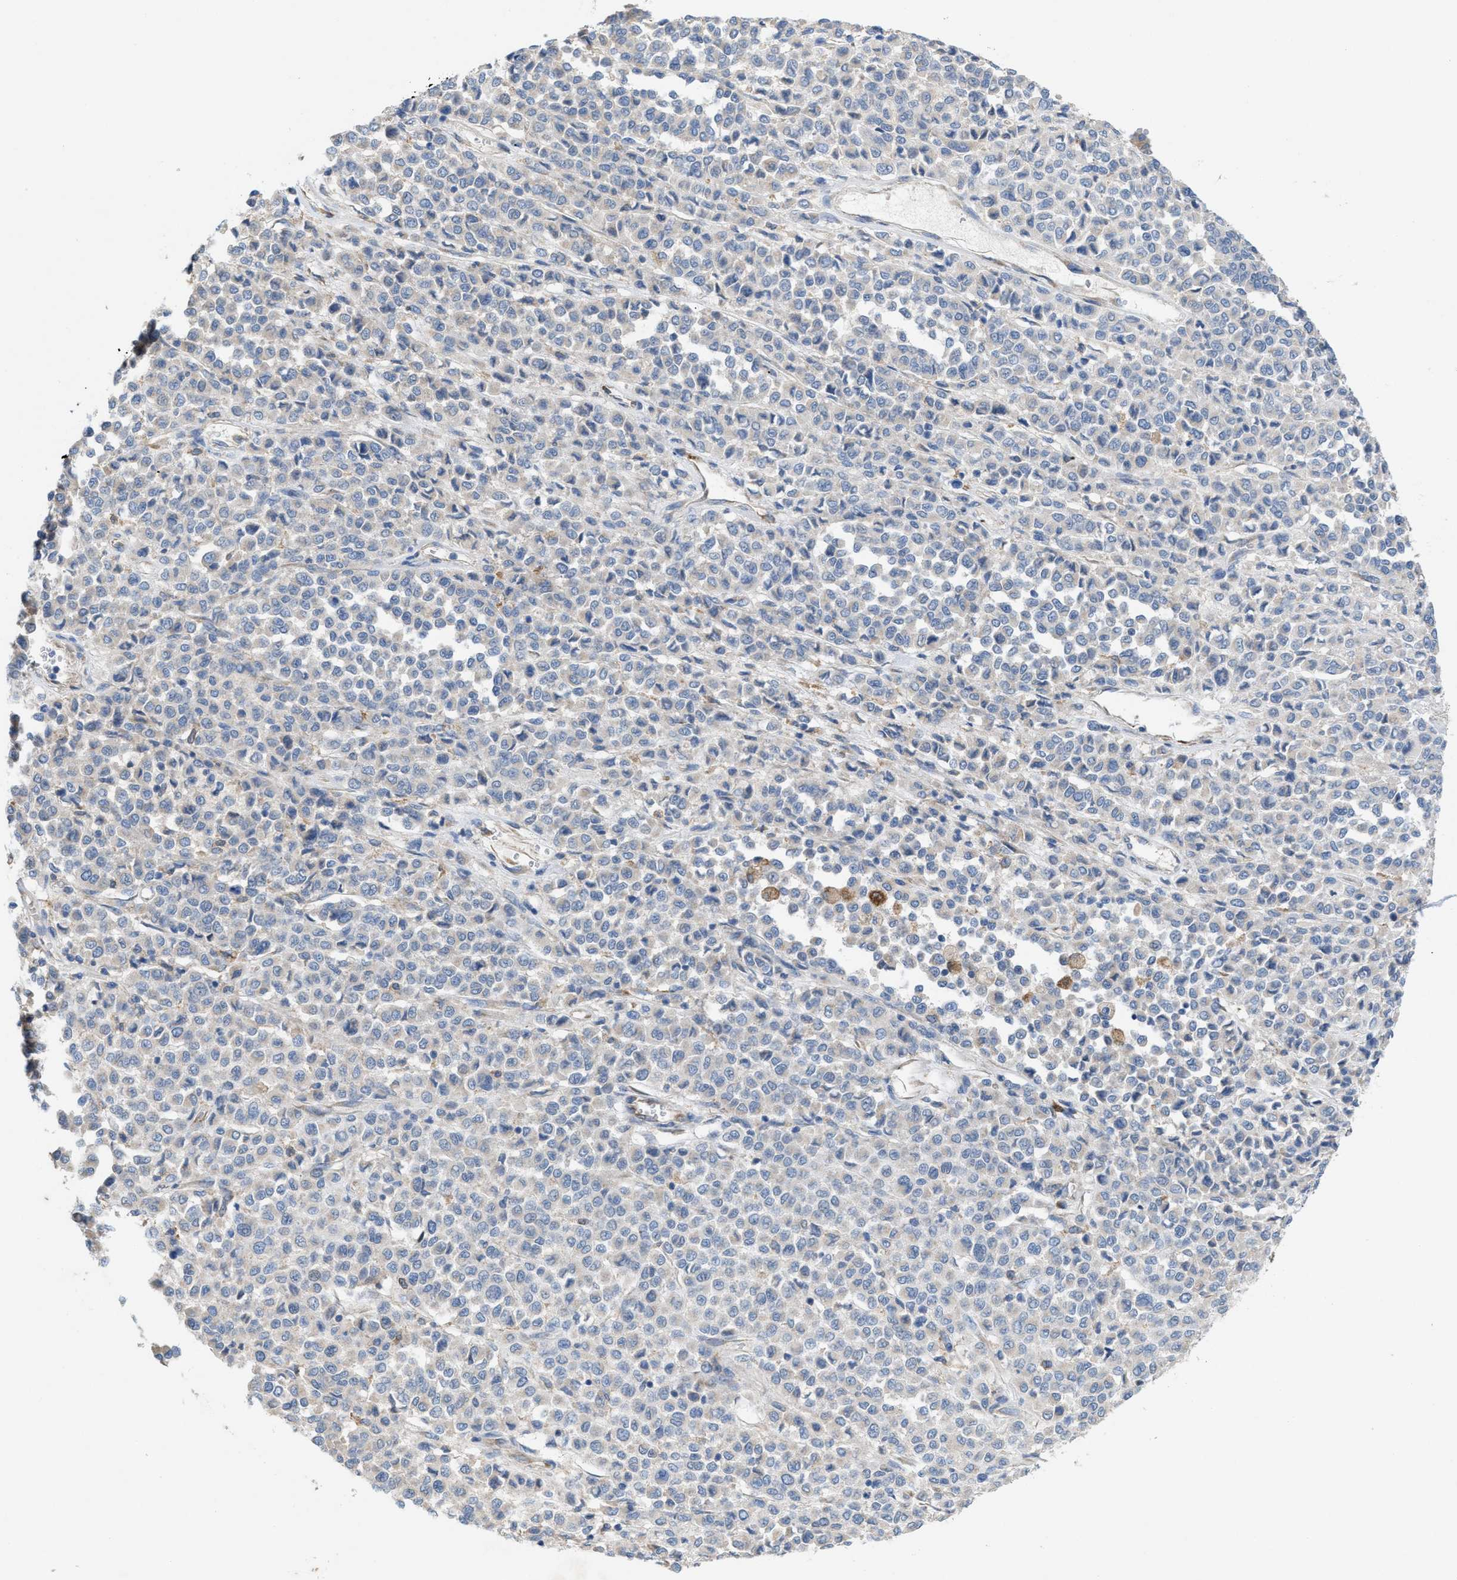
{"staining": {"intensity": "negative", "quantity": "none", "location": "none"}, "tissue": "melanoma", "cell_type": "Tumor cells", "image_type": "cancer", "snomed": [{"axis": "morphology", "description": "Malignant melanoma, Metastatic site"}, {"axis": "topography", "description": "Pancreas"}], "caption": "Immunohistochemical staining of melanoma demonstrates no significant staining in tumor cells.", "gene": "DYNC2I1", "patient": {"sex": "female", "age": 30}}